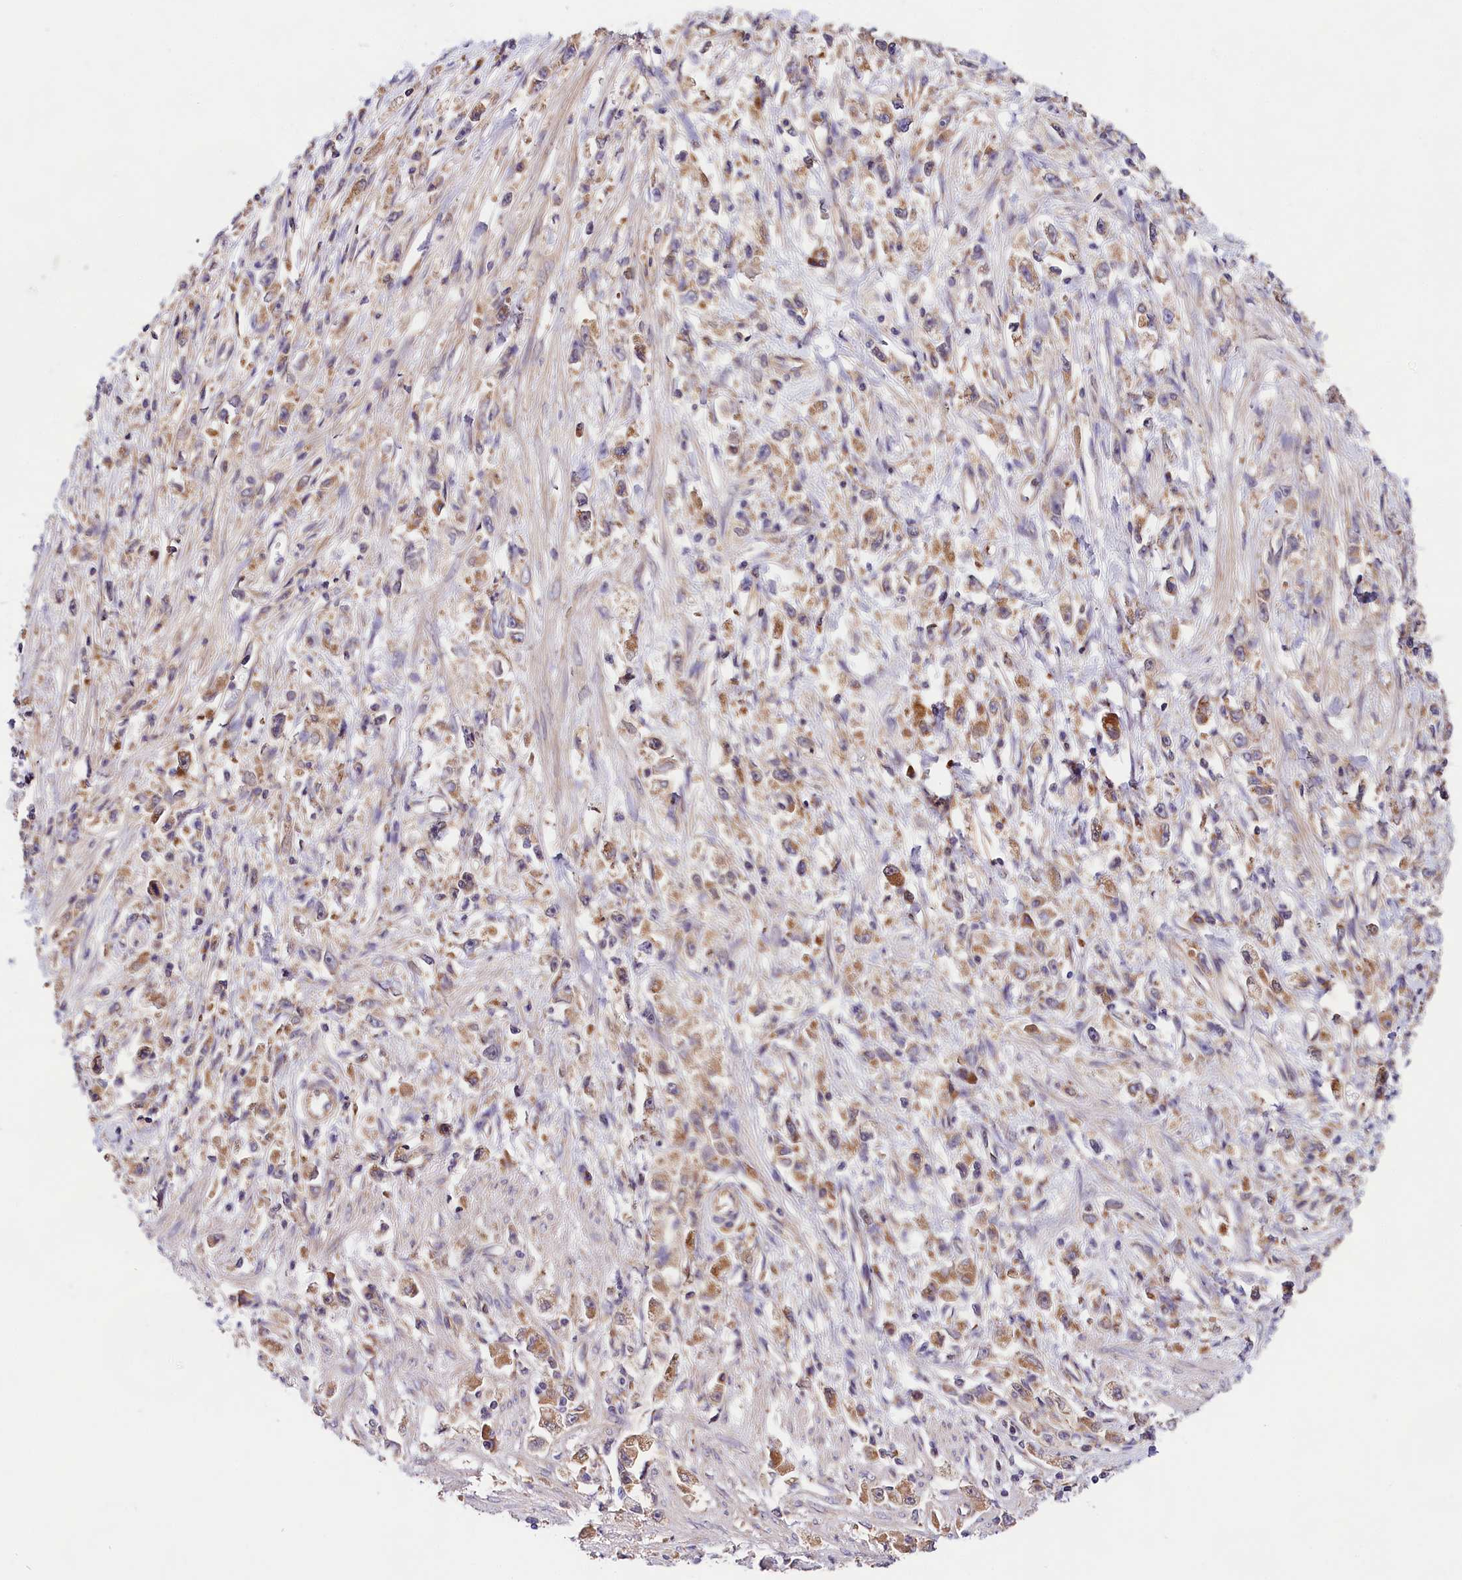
{"staining": {"intensity": "moderate", "quantity": ">75%", "location": "cytoplasmic/membranous"}, "tissue": "stomach cancer", "cell_type": "Tumor cells", "image_type": "cancer", "snomed": [{"axis": "morphology", "description": "Adenocarcinoma, NOS"}, {"axis": "topography", "description": "Stomach"}], "caption": "Protein analysis of stomach cancer (adenocarcinoma) tissue shows moderate cytoplasmic/membranous staining in approximately >75% of tumor cells.", "gene": "SPG11", "patient": {"sex": "female", "age": 59}}